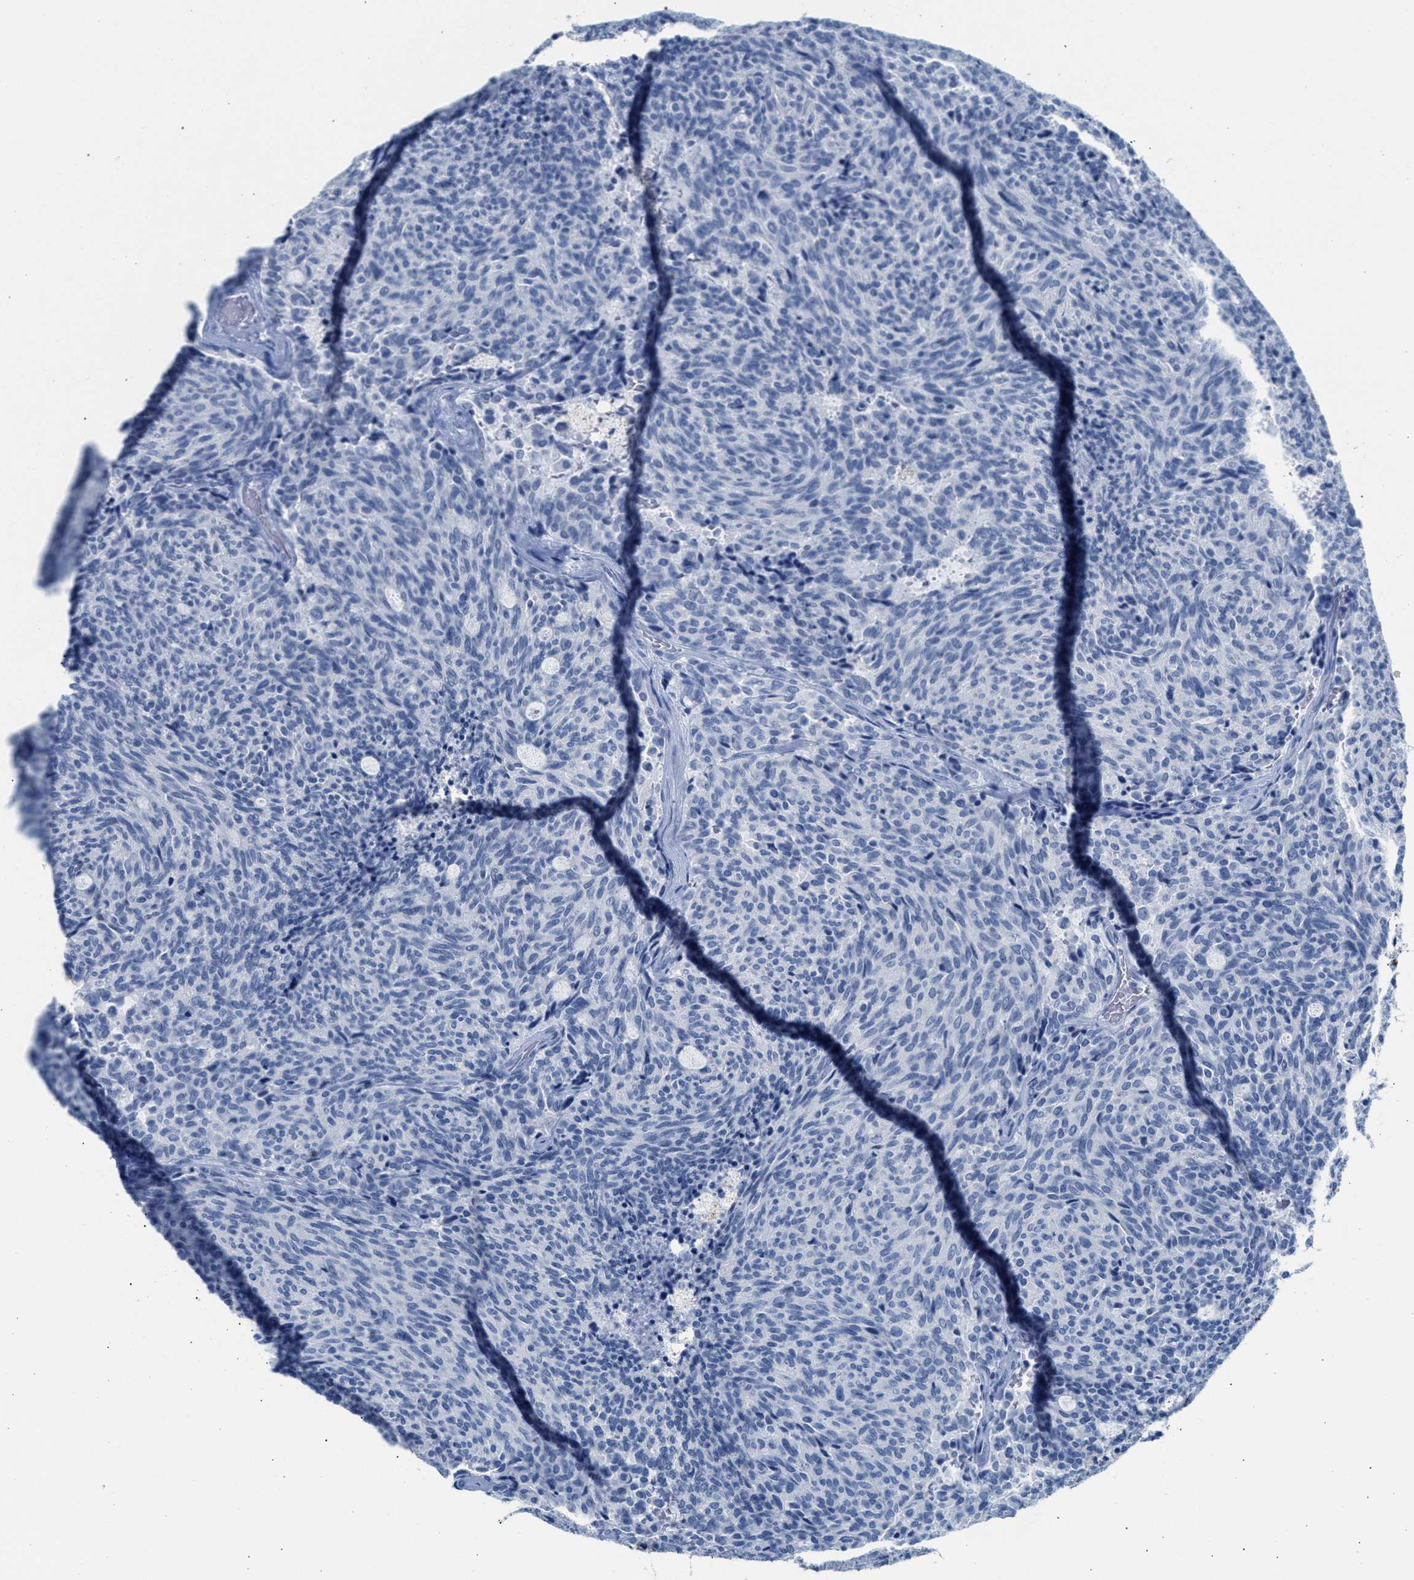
{"staining": {"intensity": "negative", "quantity": "none", "location": "none"}, "tissue": "carcinoid", "cell_type": "Tumor cells", "image_type": "cancer", "snomed": [{"axis": "morphology", "description": "Carcinoid, malignant, NOS"}, {"axis": "topography", "description": "Pancreas"}], "caption": "The IHC micrograph has no significant positivity in tumor cells of carcinoid tissue.", "gene": "TNR", "patient": {"sex": "female", "age": 54}}